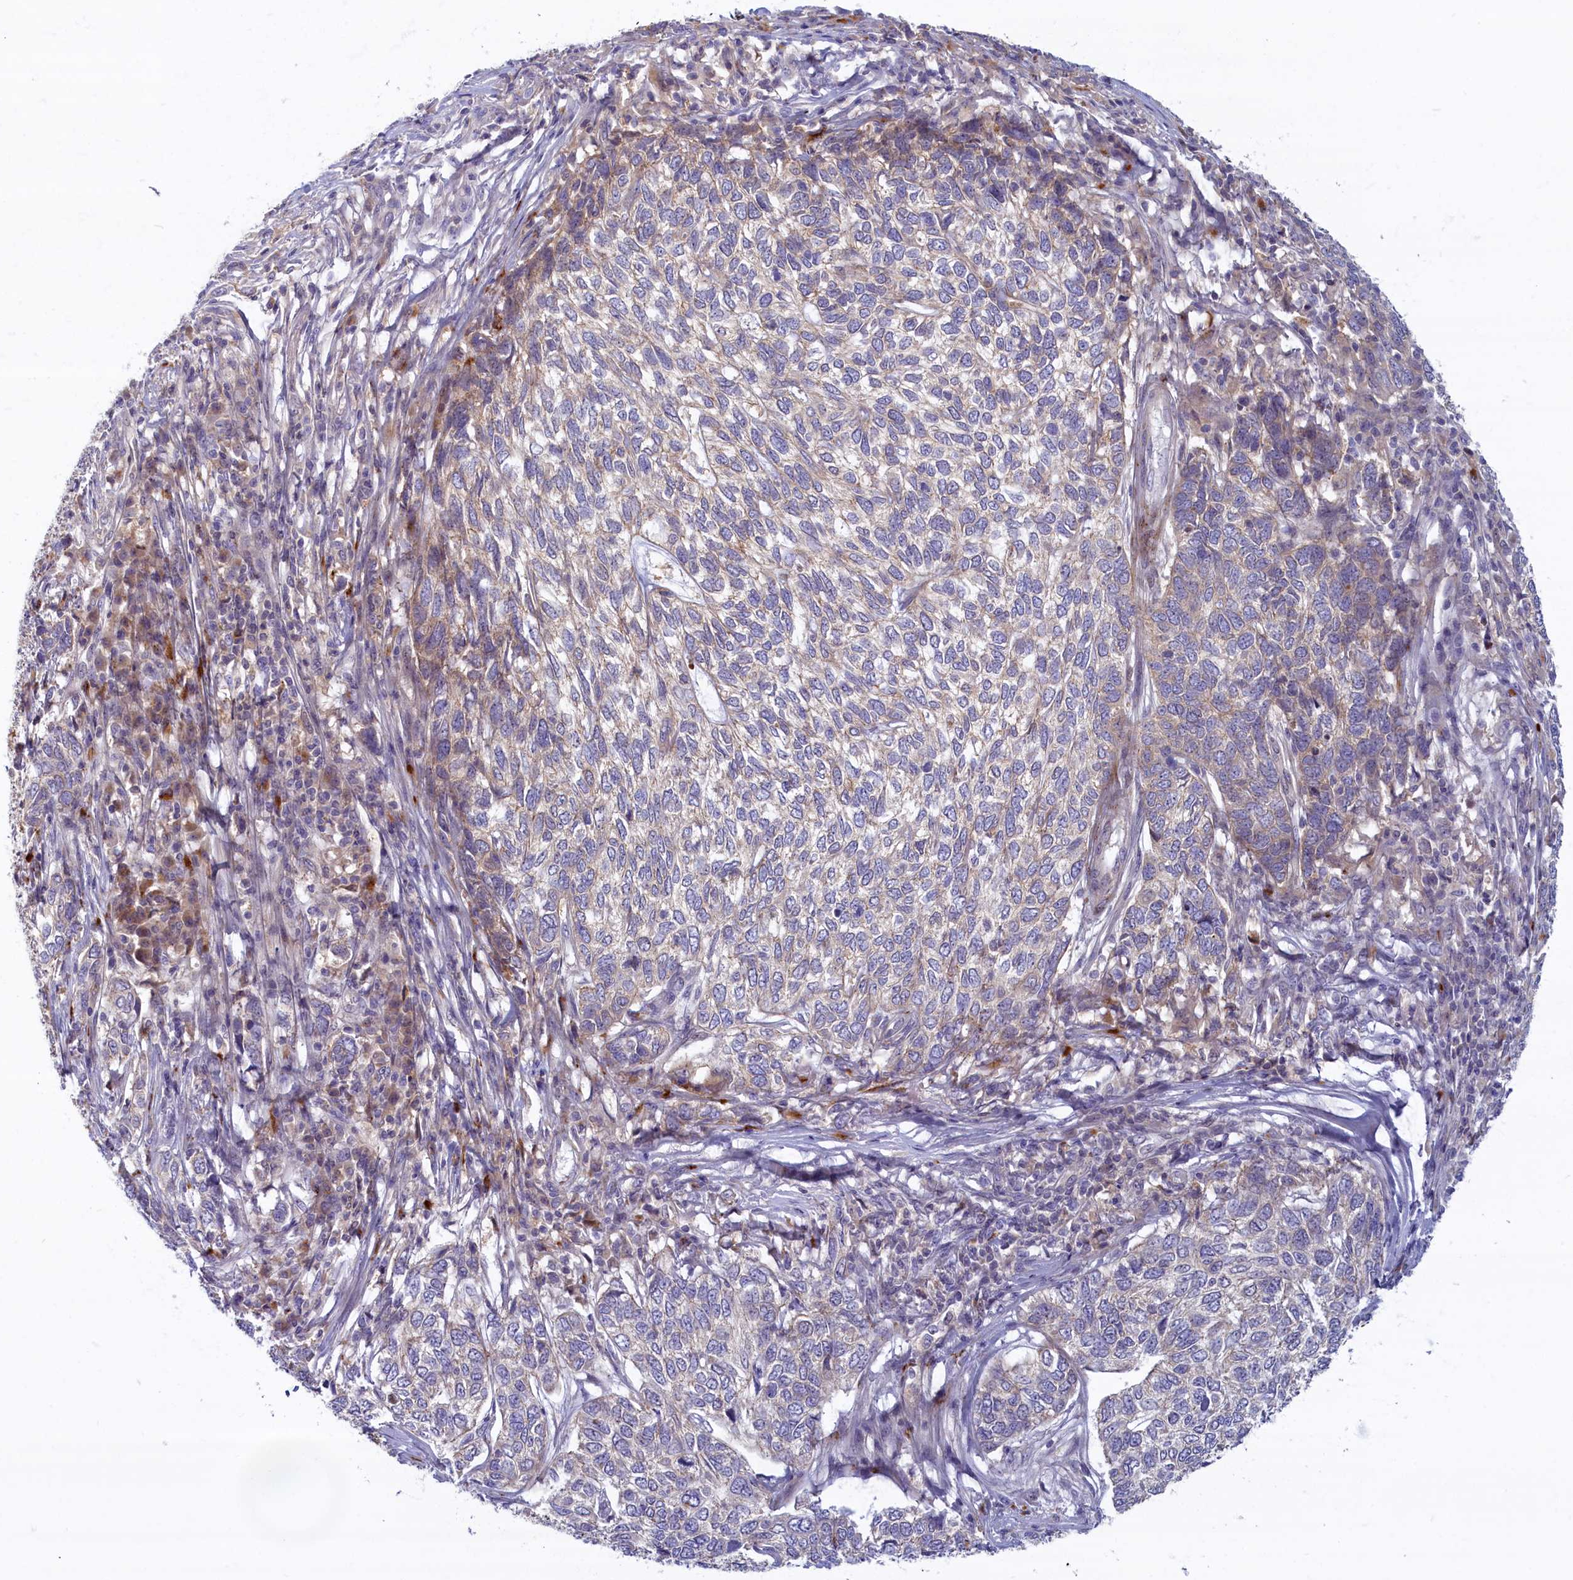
{"staining": {"intensity": "weak", "quantity": "<25%", "location": "cytoplasmic/membranous"}, "tissue": "skin cancer", "cell_type": "Tumor cells", "image_type": "cancer", "snomed": [{"axis": "morphology", "description": "Basal cell carcinoma"}, {"axis": "topography", "description": "Skin"}], "caption": "Basal cell carcinoma (skin) was stained to show a protein in brown. There is no significant staining in tumor cells.", "gene": "FCSK", "patient": {"sex": "female", "age": 65}}